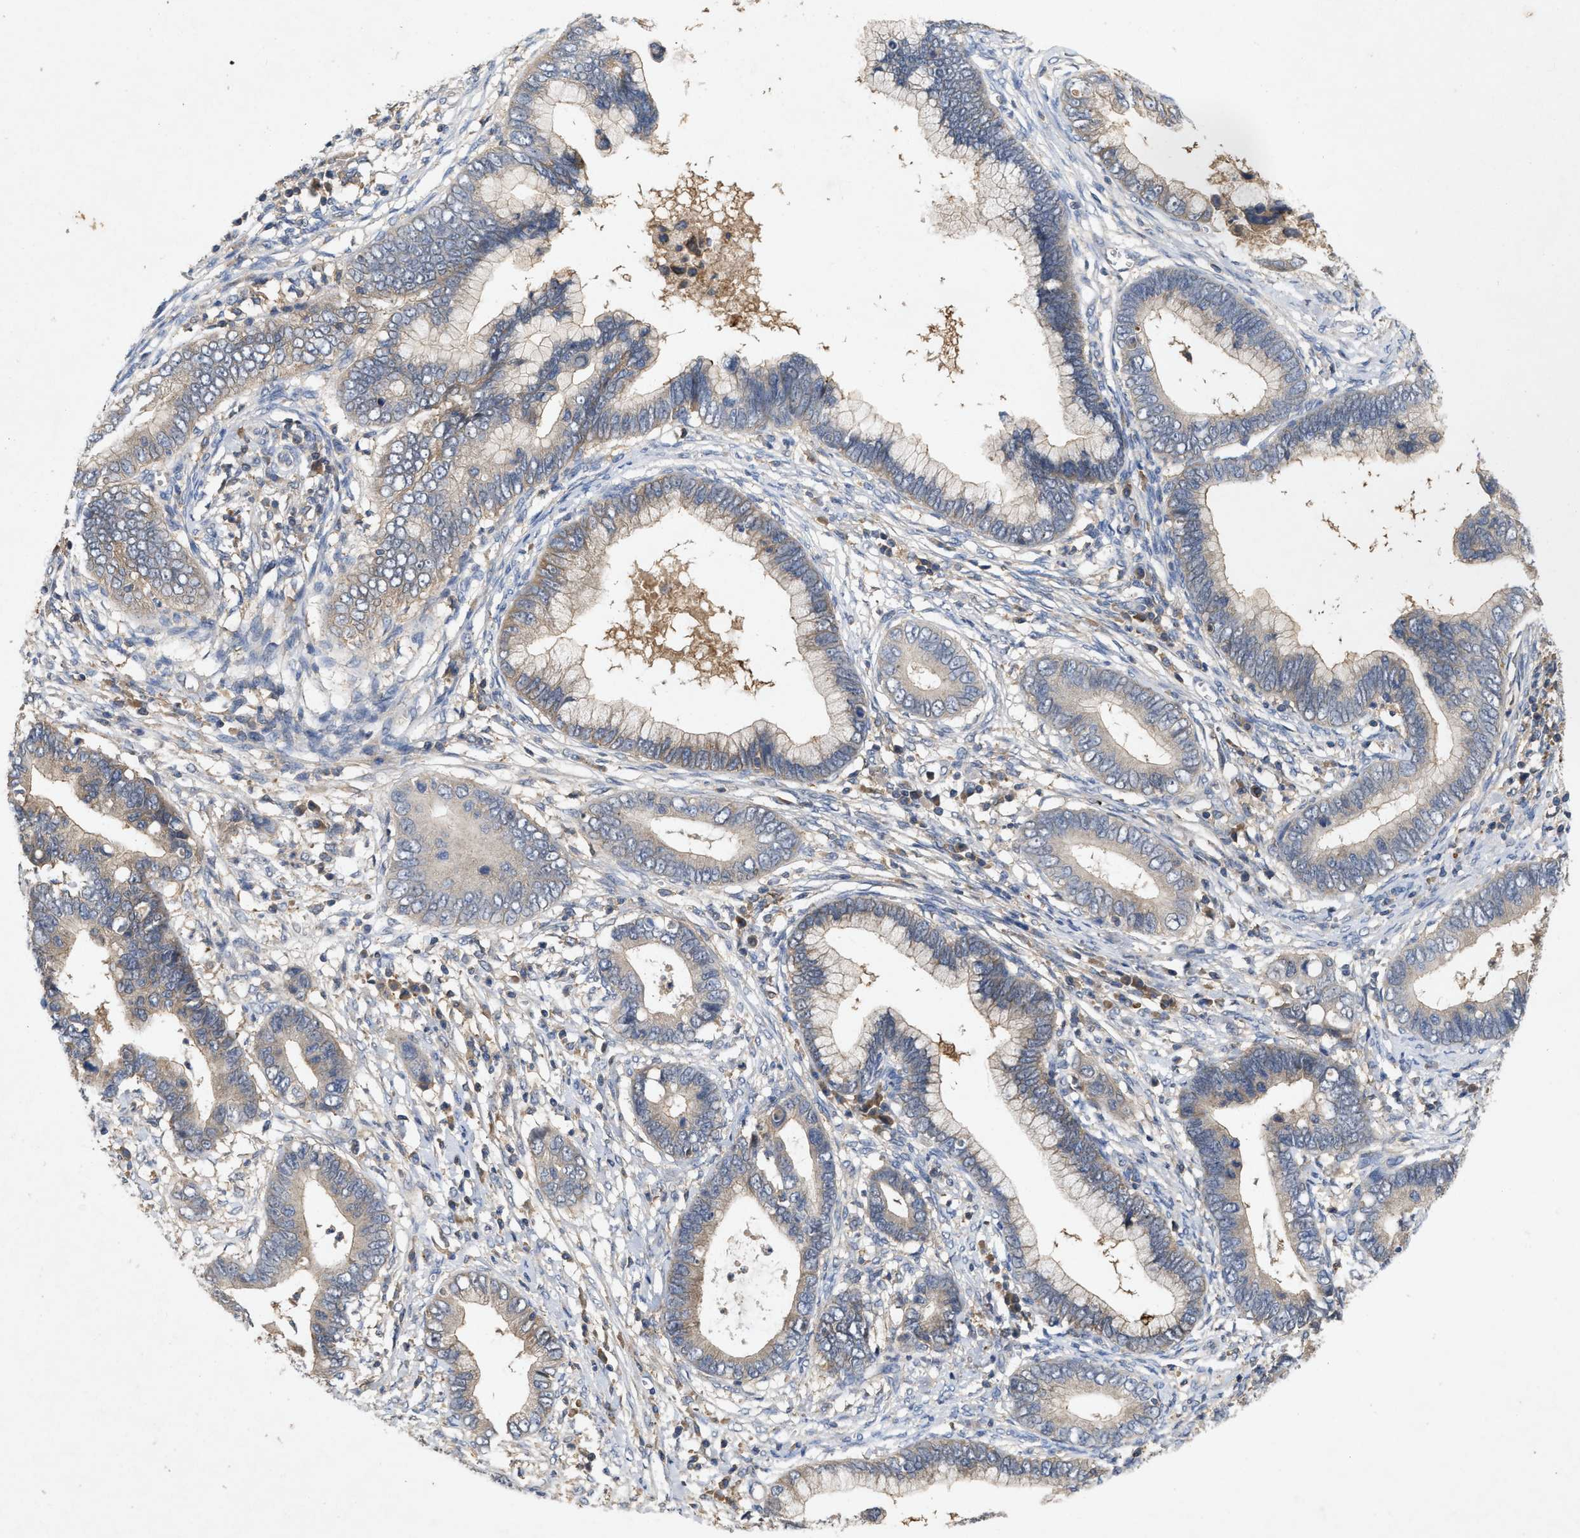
{"staining": {"intensity": "weak", "quantity": "<25%", "location": "cytoplasmic/membranous"}, "tissue": "cervical cancer", "cell_type": "Tumor cells", "image_type": "cancer", "snomed": [{"axis": "morphology", "description": "Adenocarcinoma, NOS"}, {"axis": "topography", "description": "Cervix"}], "caption": "IHC of human cervical cancer (adenocarcinoma) displays no staining in tumor cells.", "gene": "LPAR2", "patient": {"sex": "female", "age": 44}}